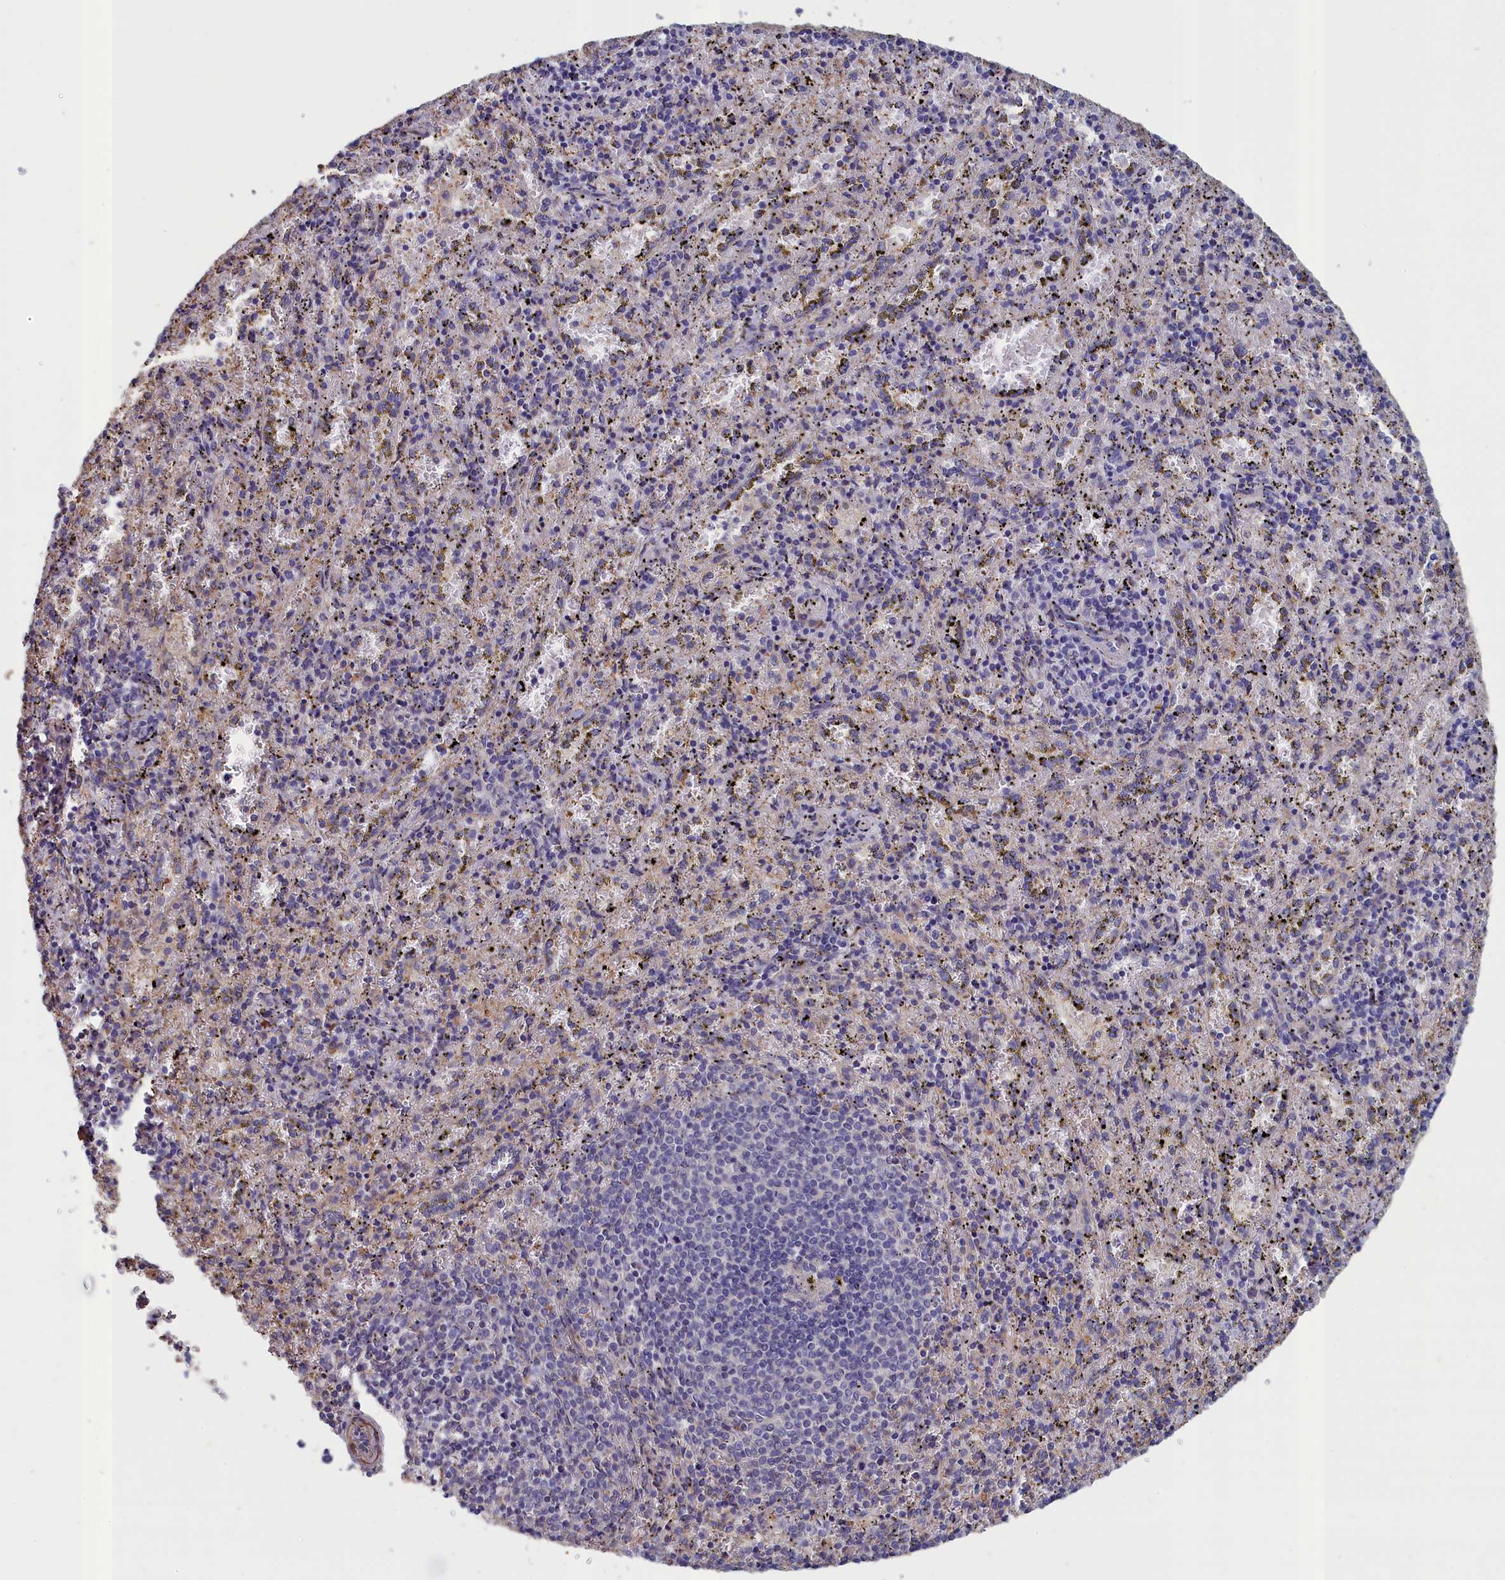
{"staining": {"intensity": "negative", "quantity": "none", "location": "none"}, "tissue": "spleen", "cell_type": "Cells in red pulp", "image_type": "normal", "snomed": [{"axis": "morphology", "description": "Normal tissue, NOS"}, {"axis": "topography", "description": "Spleen"}], "caption": "This is an immunohistochemistry histopathology image of unremarkable human spleen. There is no positivity in cells in red pulp.", "gene": "ANKRD2", "patient": {"sex": "male", "age": 11}}